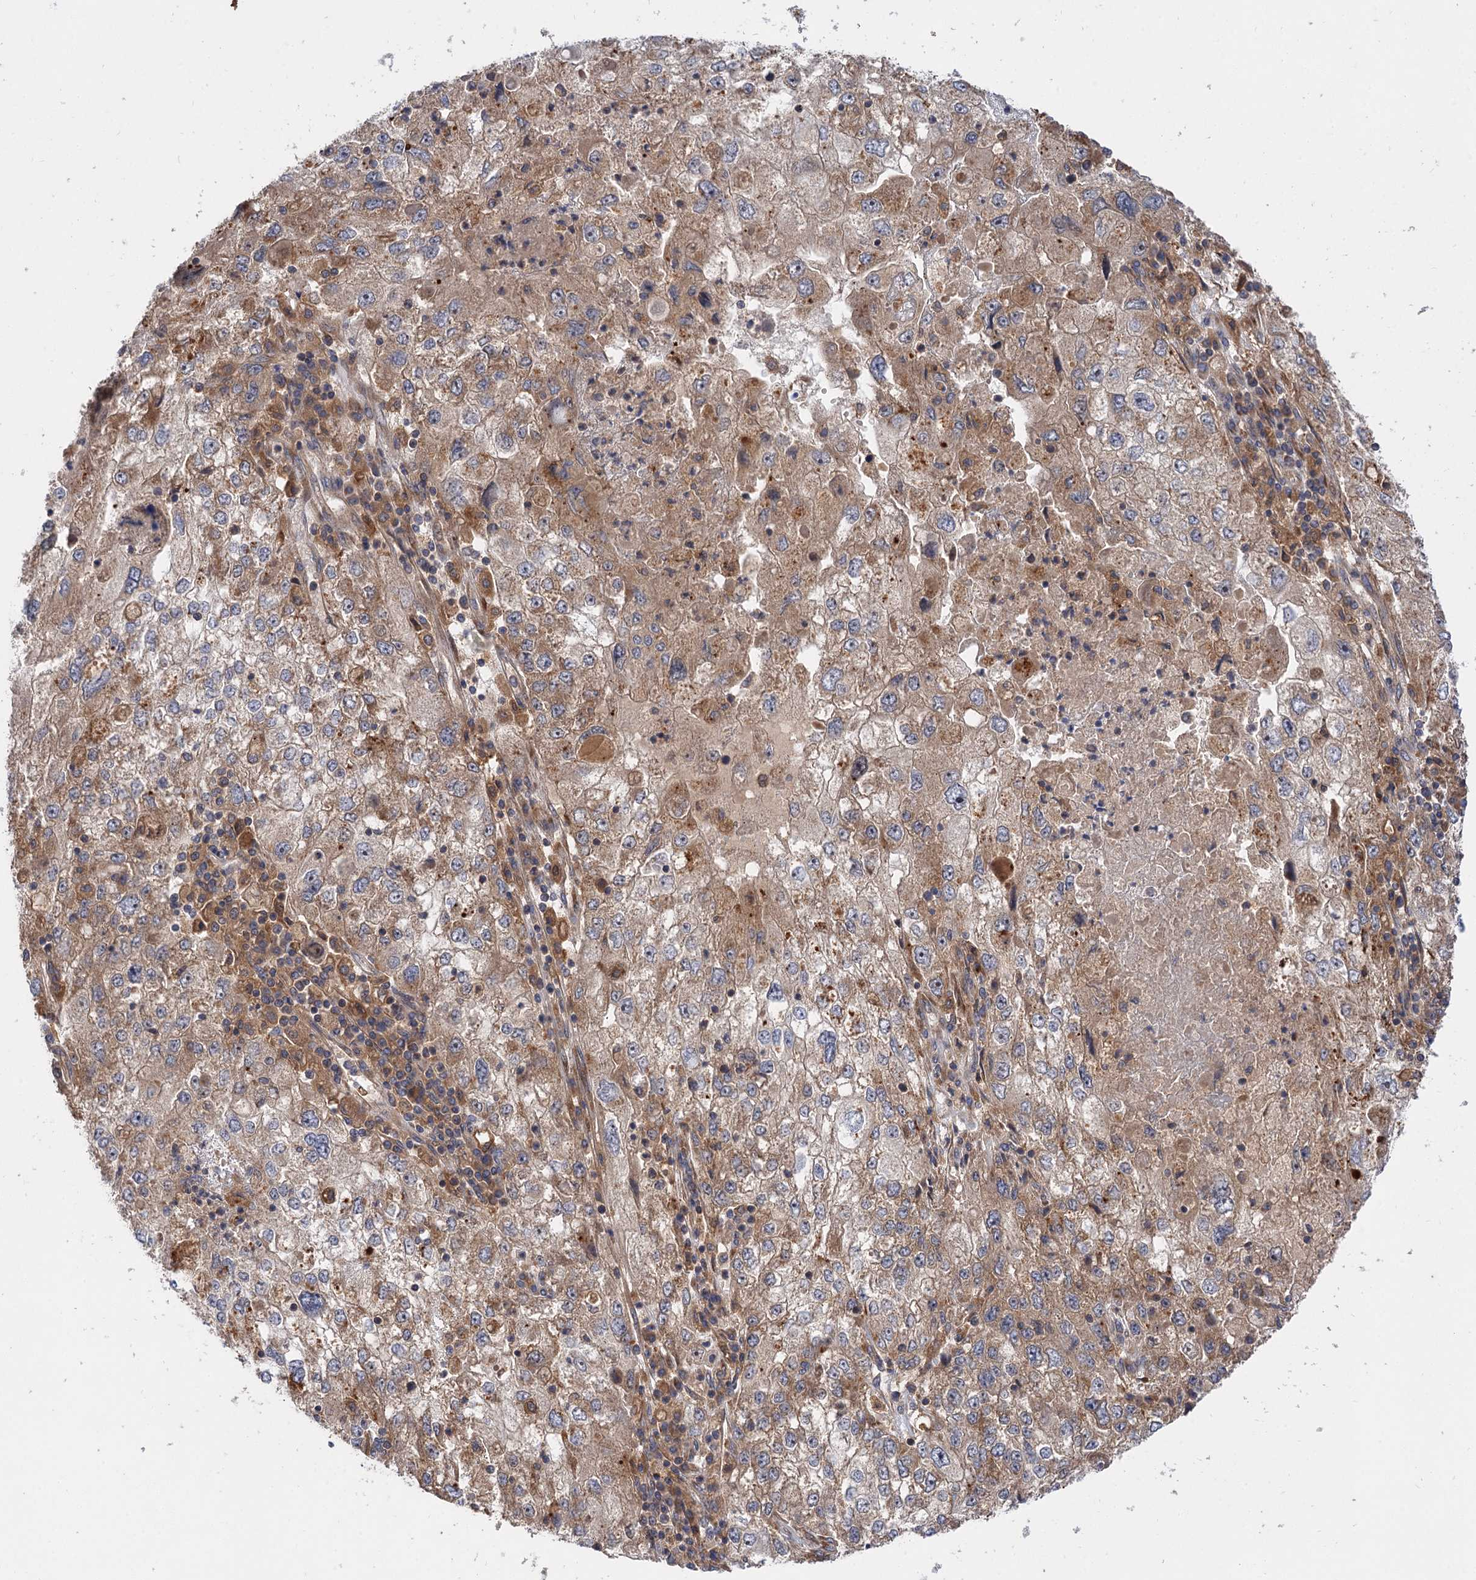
{"staining": {"intensity": "moderate", "quantity": ">75%", "location": "cytoplasmic/membranous"}, "tissue": "endometrial cancer", "cell_type": "Tumor cells", "image_type": "cancer", "snomed": [{"axis": "morphology", "description": "Adenocarcinoma, NOS"}, {"axis": "topography", "description": "Endometrium"}], "caption": "A brown stain highlights moderate cytoplasmic/membranous positivity of a protein in human endometrial cancer (adenocarcinoma) tumor cells.", "gene": "PATL1", "patient": {"sex": "female", "age": 49}}